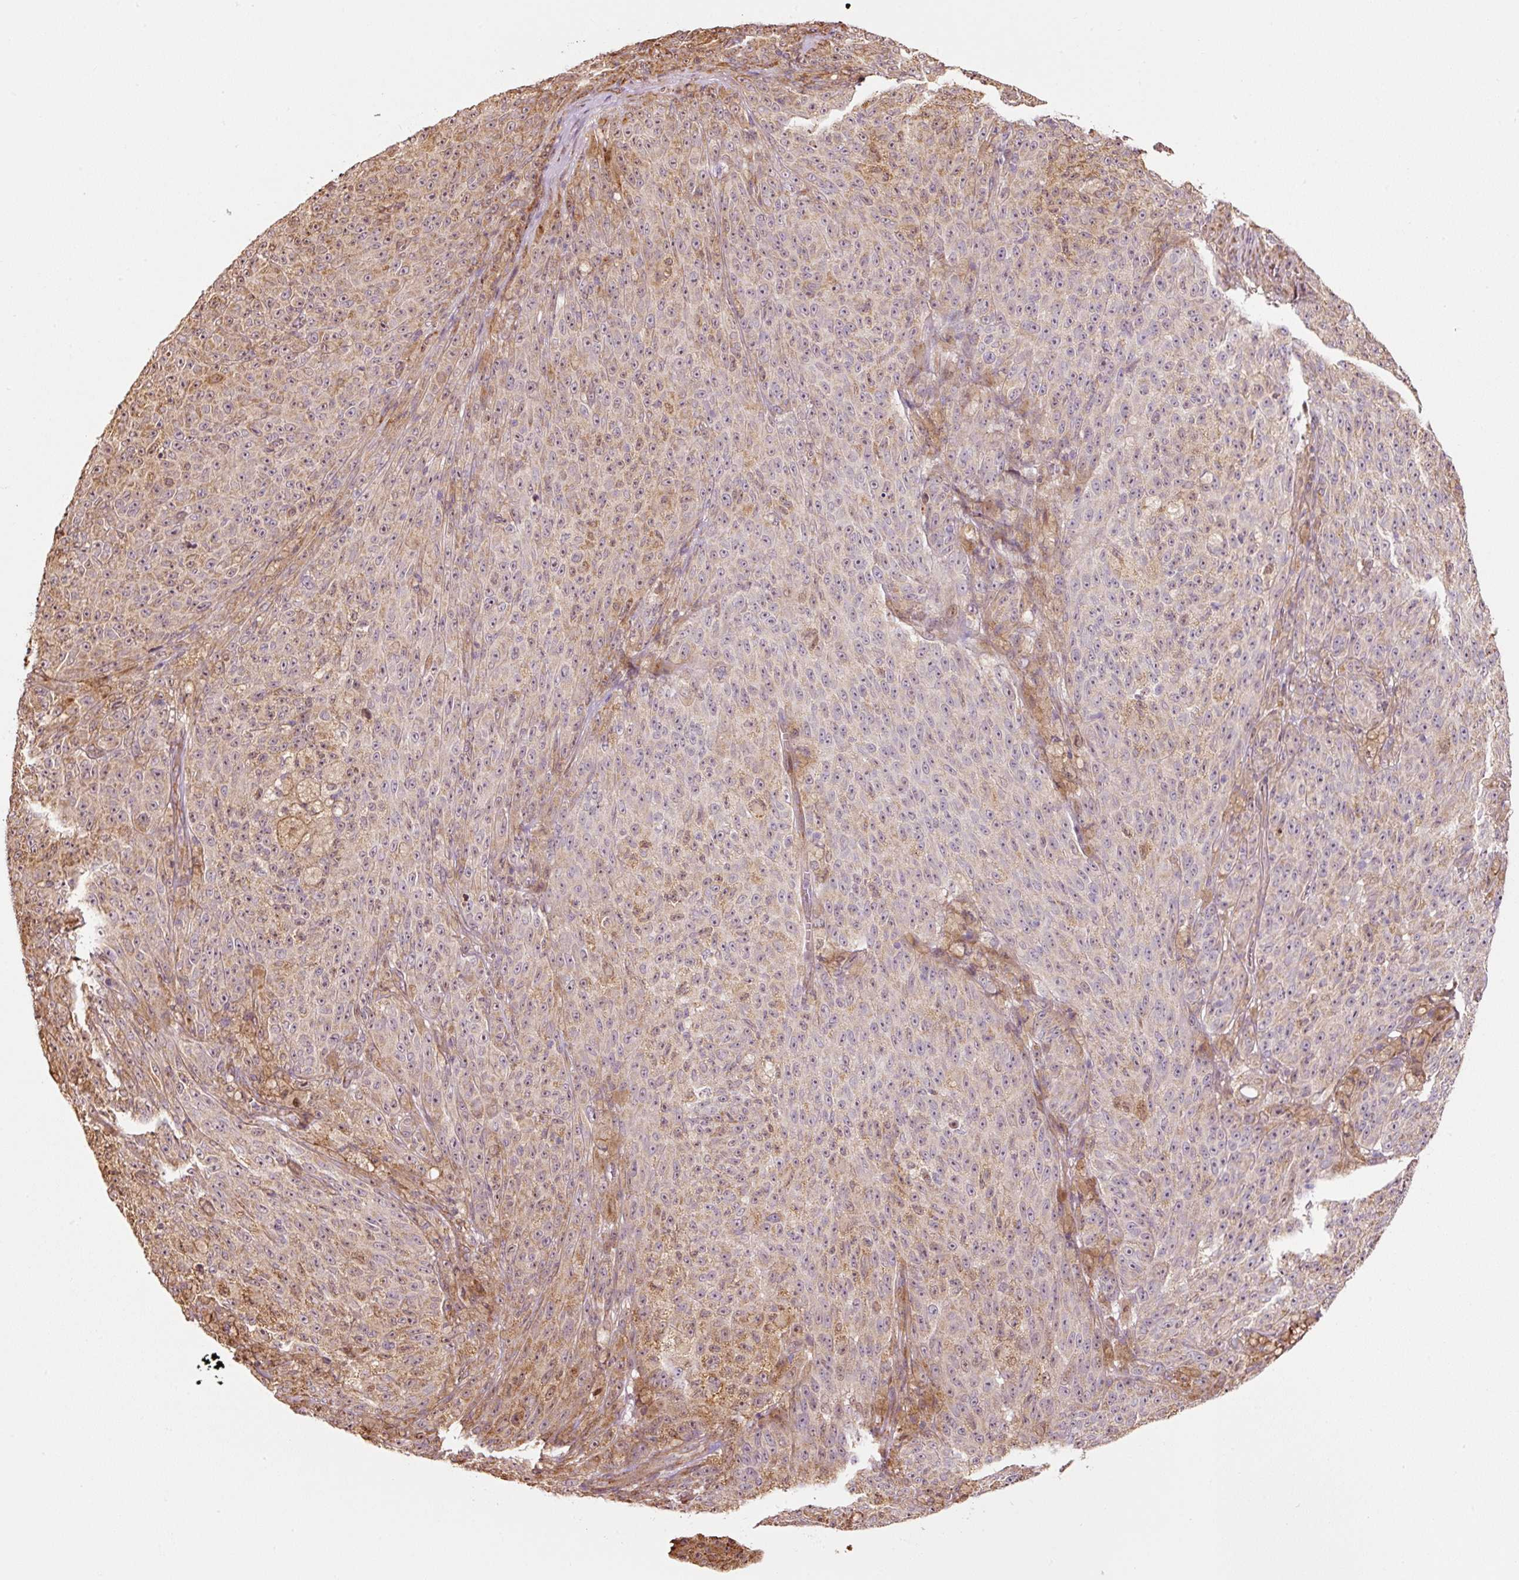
{"staining": {"intensity": "moderate", "quantity": "<25%", "location": "cytoplasmic/membranous"}, "tissue": "melanoma", "cell_type": "Tumor cells", "image_type": "cancer", "snomed": [{"axis": "morphology", "description": "Malignant melanoma, NOS"}, {"axis": "topography", "description": "Skin"}], "caption": "DAB (3,3'-diaminobenzidine) immunohistochemical staining of human melanoma reveals moderate cytoplasmic/membranous protein staining in approximately <25% of tumor cells. (DAB IHC with brightfield microscopy, high magnification).", "gene": "ETF1", "patient": {"sex": "female", "age": 82}}